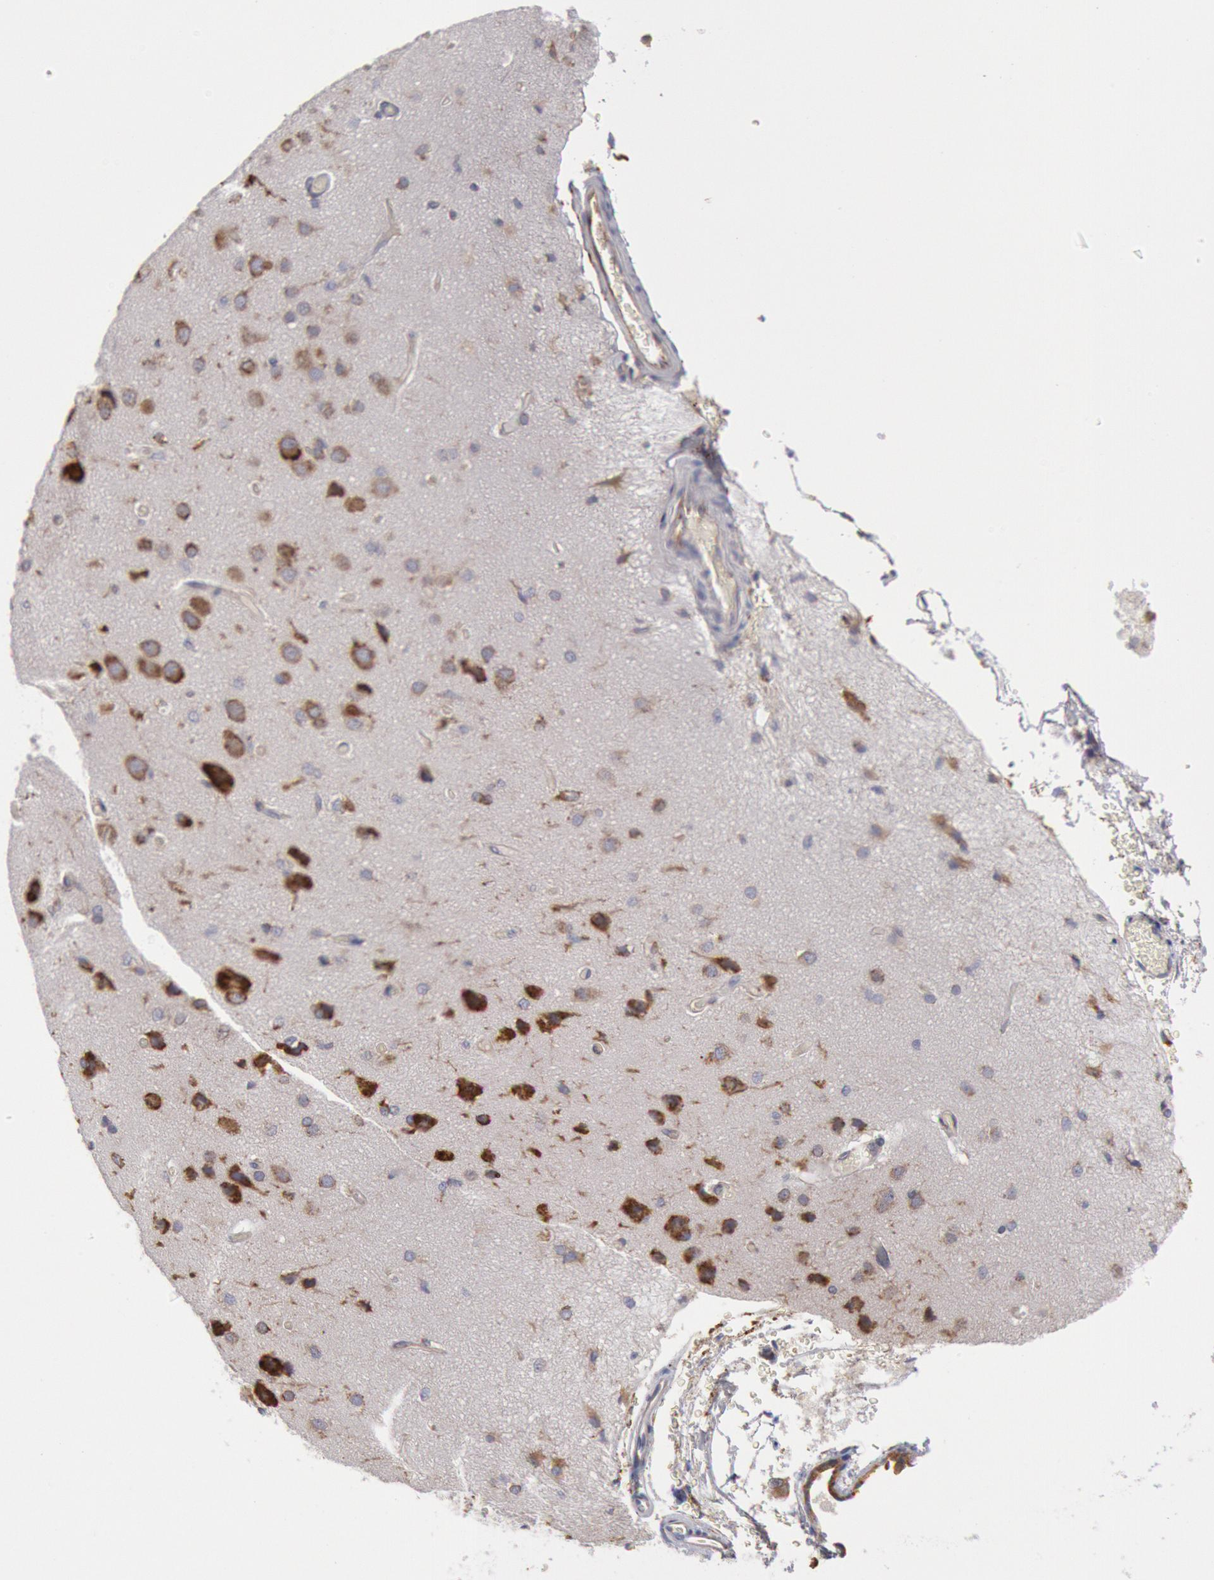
{"staining": {"intensity": "moderate", "quantity": ">75%", "location": "cytoplasmic/membranous"}, "tissue": "cerebral cortex", "cell_type": "Endothelial cells", "image_type": "normal", "snomed": [{"axis": "morphology", "description": "Normal tissue, NOS"}, {"axis": "morphology", "description": "Glioma, malignant, High grade"}, {"axis": "topography", "description": "Cerebral cortex"}], "caption": "Immunohistochemistry (DAB (3,3'-diaminobenzidine)) staining of benign human cerebral cortex shows moderate cytoplasmic/membranous protein positivity in about >75% of endothelial cells.", "gene": "ERP44", "patient": {"sex": "male", "age": 77}}